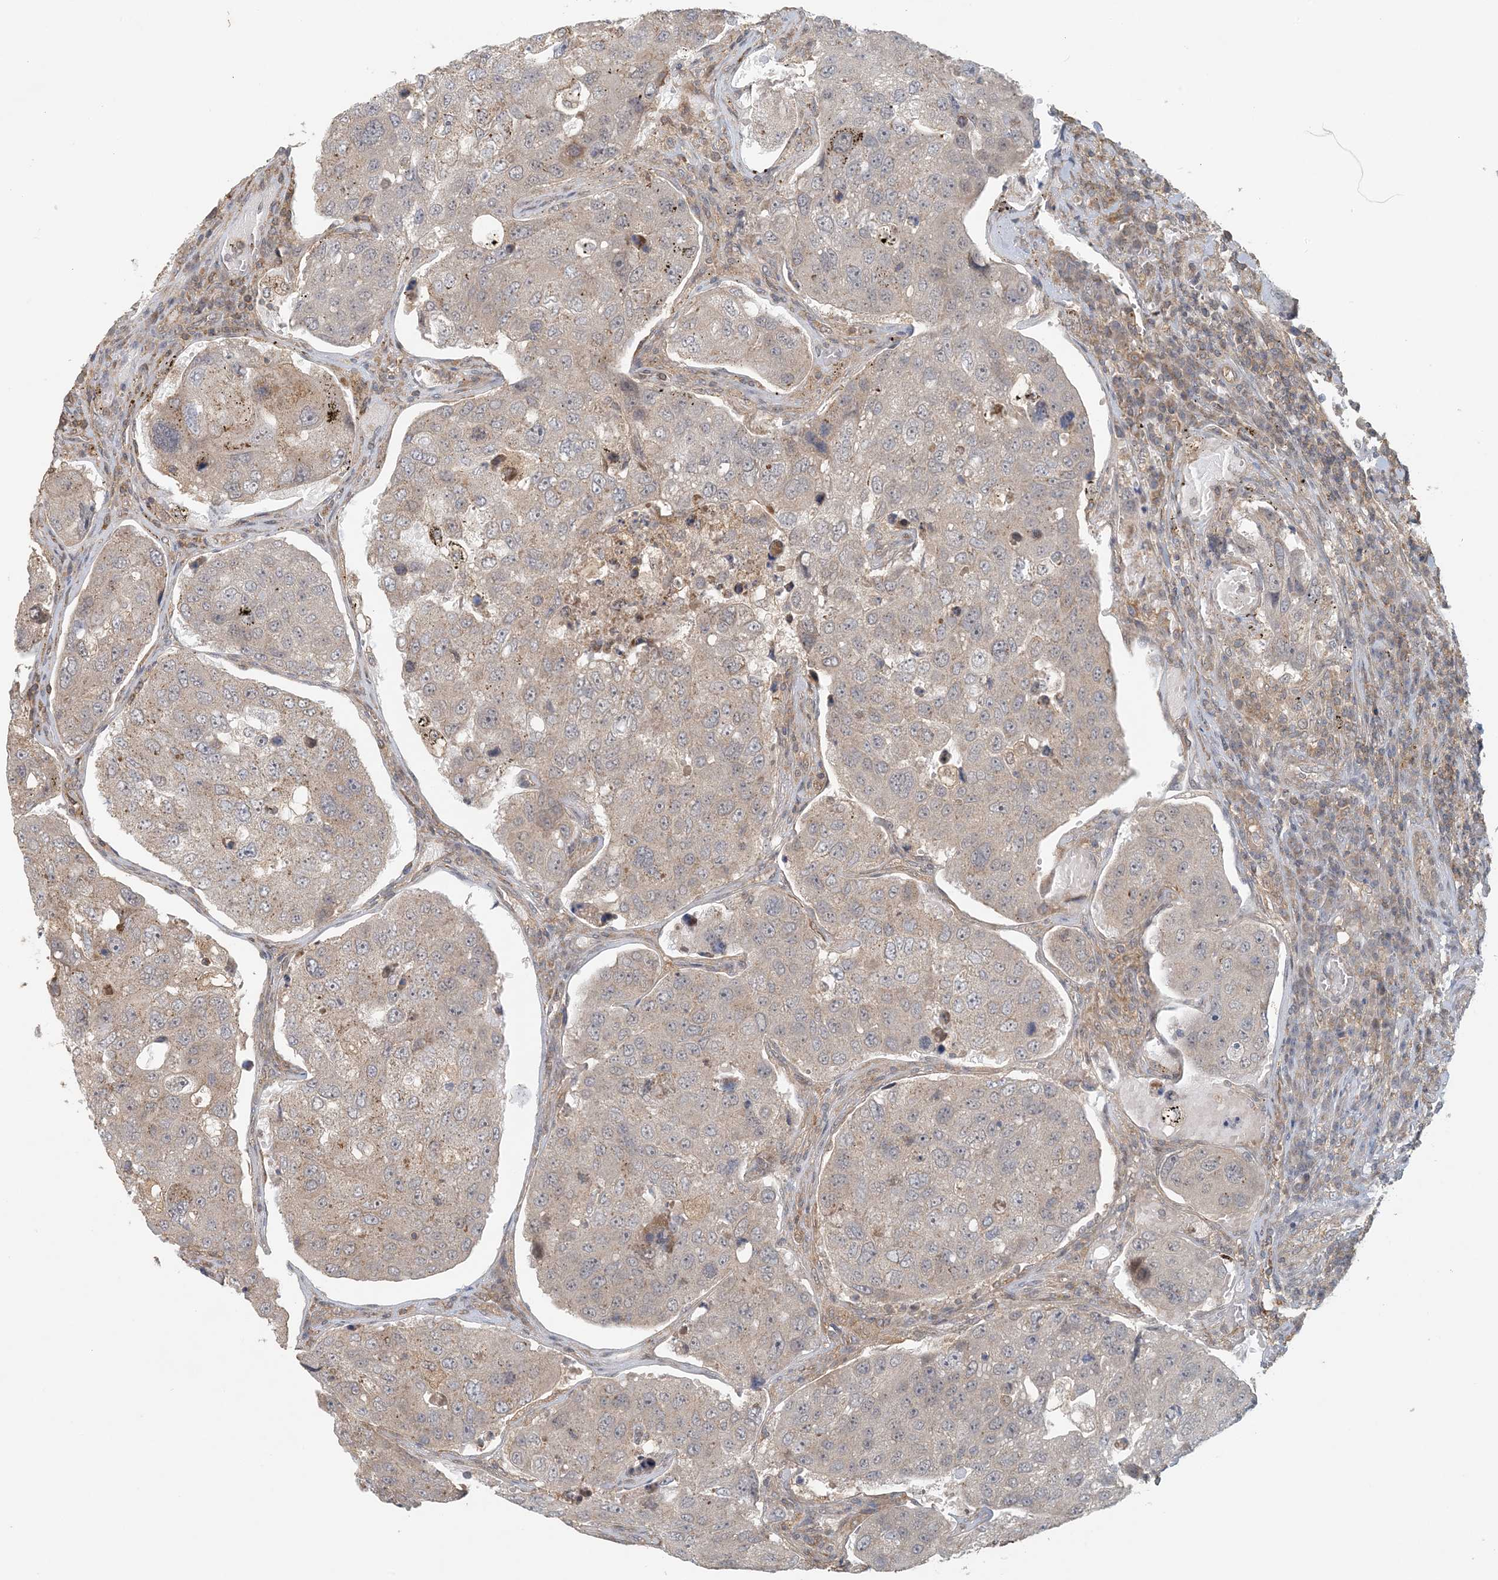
{"staining": {"intensity": "weak", "quantity": "<25%", "location": "cytoplasmic/membranous"}, "tissue": "urothelial cancer", "cell_type": "Tumor cells", "image_type": "cancer", "snomed": [{"axis": "morphology", "description": "Urothelial carcinoma, High grade"}, {"axis": "topography", "description": "Lymph node"}, {"axis": "topography", "description": "Urinary bladder"}], "caption": "Immunohistochemical staining of urothelial cancer exhibits no significant positivity in tumor cells.", "gene": "OBI1", "patient": {"sex": "male", "age": 51}}